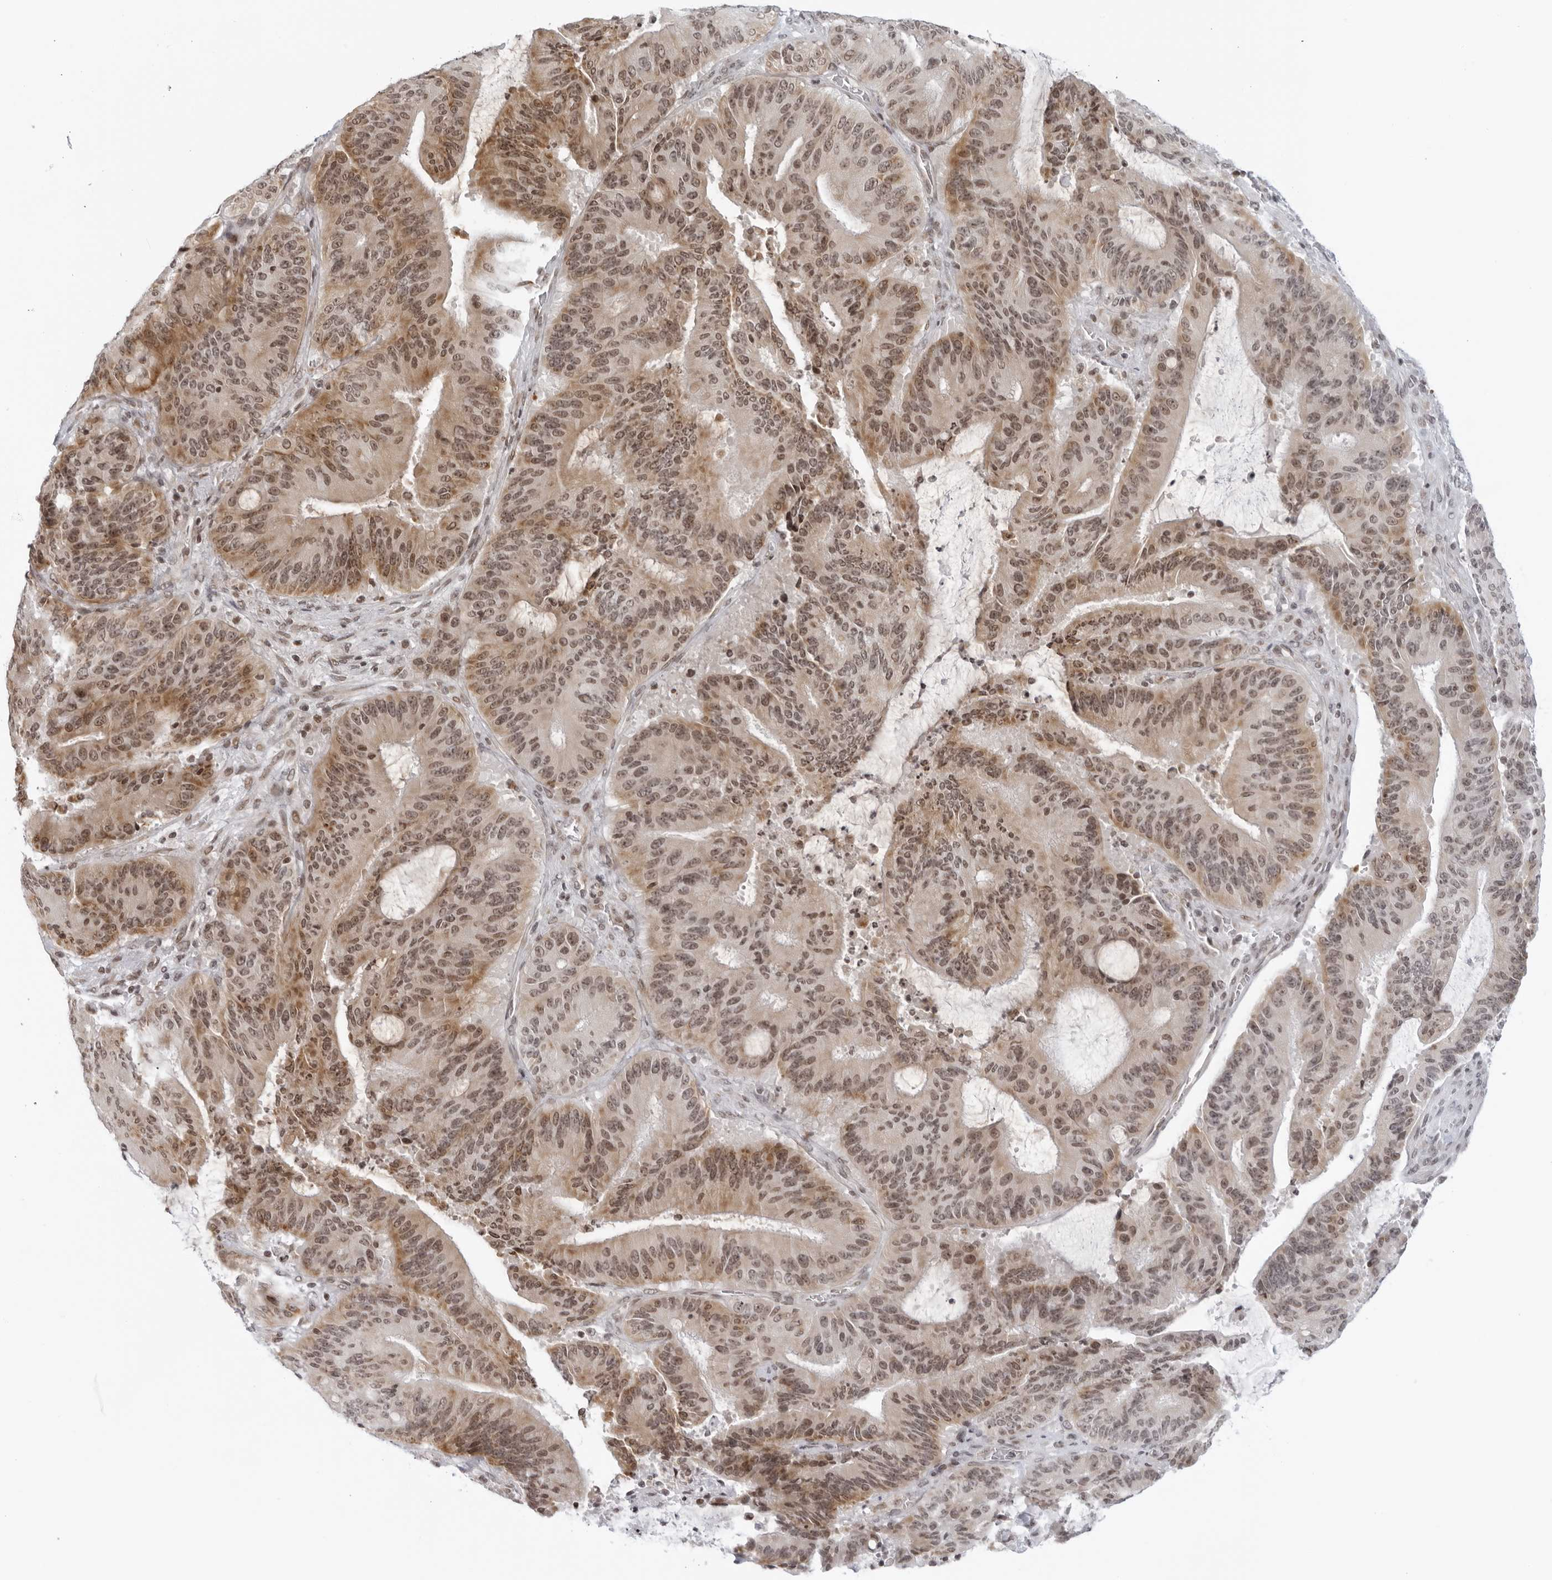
{"staining": {"intensity": "moderate", "quantity": "25%-75%", "location": "cytoplasmic/membranous,nuclear"}, "tissue": "liver cancer", "cell_type": "Tumor cells", "image_type": "cancer", "snomed": [{"axis": "morphology", "description": "Normal tissue, NOS"}, {"axis": "morphology", "description": "Cholangiocarcinoma"}, {"axis": "topography", "description": "Liver"}, {"axis": "topography", "description": "Peripheral nerve tissue"}], "caption": "Liver cancer (cholangiocarcinoma) tissue demonstrates moderate cytoplasmic/membranous and nuclear staining in approximately 25%-75% of tumor cells The protein of interest is stained brown, and the nuclei are stained in blue (DAB IHC with brightfield microscopy, high magnification).", "gene": "RAB11FIP3", "patient": {"sex": "female", "age": 73}}